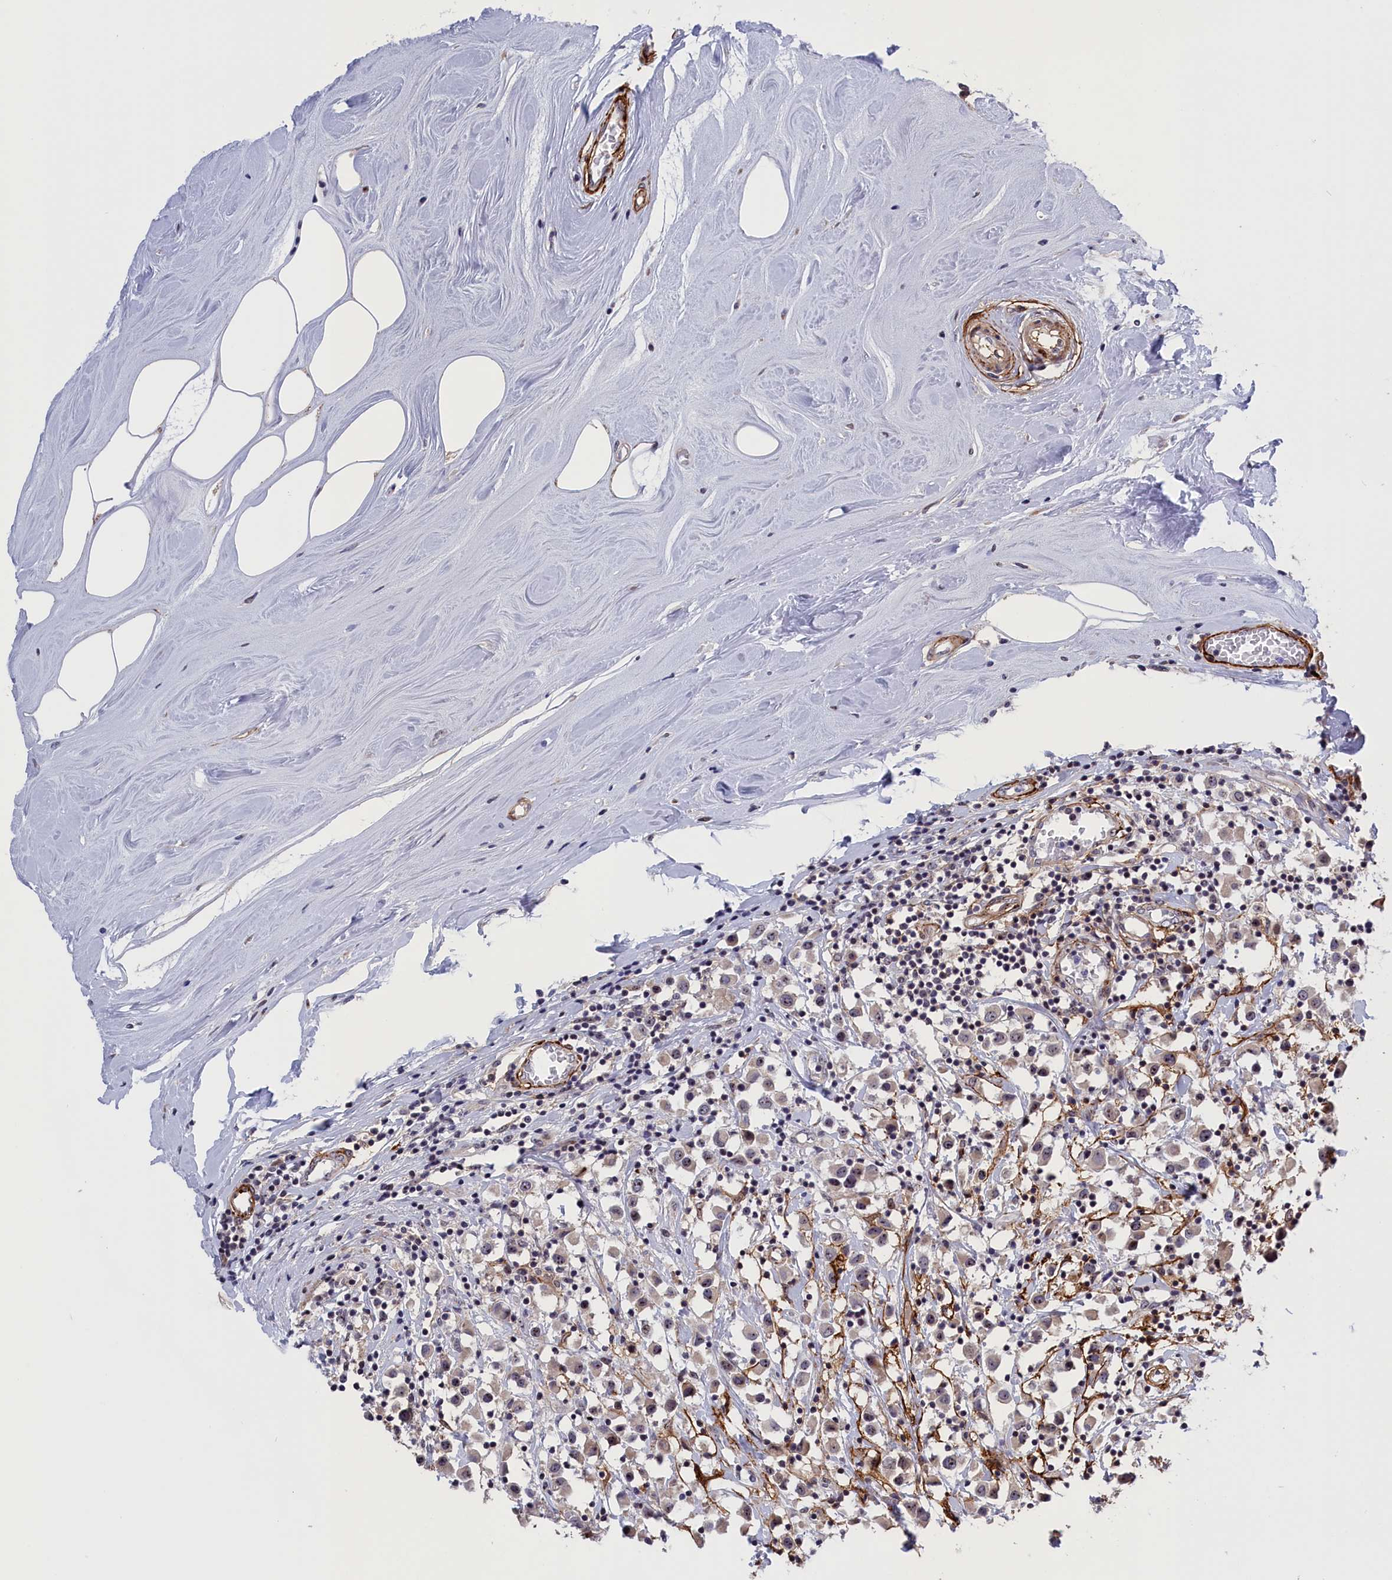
{"staining": {"intensity": "weak", "quantity": "25%-75%", "location": "cytoplasmic/membranous,nuclear"}, "tissue": "breast cancer", "cell_type": "Tumor cells", "image_type": "cancer", "snomed": [{"axis": "morphology", "description": "Duct carcinoma"}, {"axis": "topography", "description": "Breast"}], "caption": "This is an image of immunohistochemistry (IHC) staining of breast infiltrating ductal carcinoma, which shows weak expression in the cytoplasmic/membranous and nuclear of tumor cells.", "gene": "PPAN", "patient": {"sex": "female", "age": 61}}